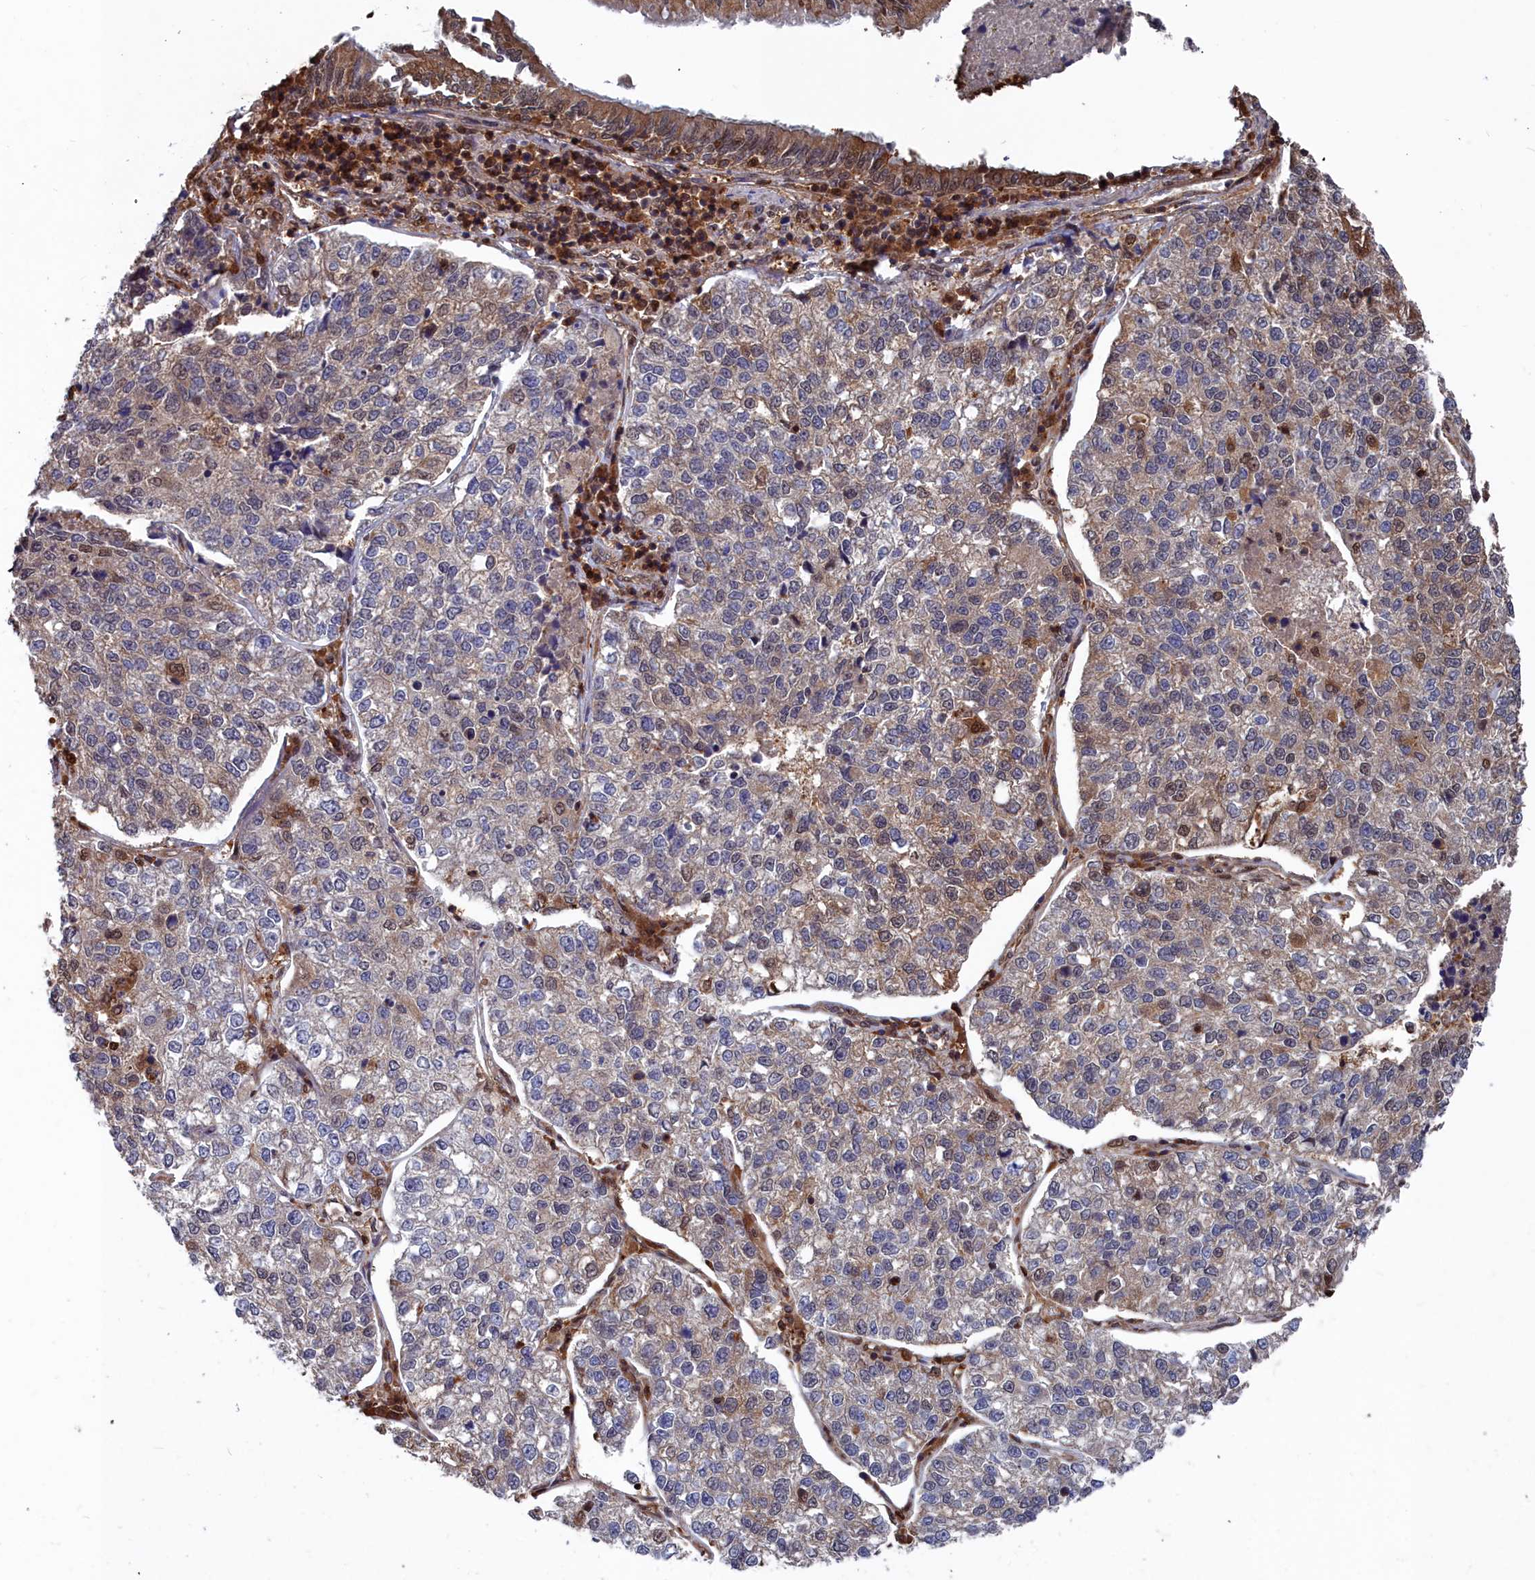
{"staining": {"intensity": "moderate", "quantity": "<25%", "location": "cytoplasmic/membranous,nuclear"}, "tissue": "lung cancer", "cell_type": "Tumor cells", "image_type": "cancer", "snomed": [{"axis": "morphology", "description": "Adenocarcinoma, NOS"}, {"axis": "topography", "description": "Lung"}], "caption": "Human lung cancer stained with a brown dye demonstrates moderate cytoplasmic/membranous and nuclear positive staining in approximately <25% of tumor cells.", "gene": "GFRA2", "patient": {"sex": "male", "age": 49}}